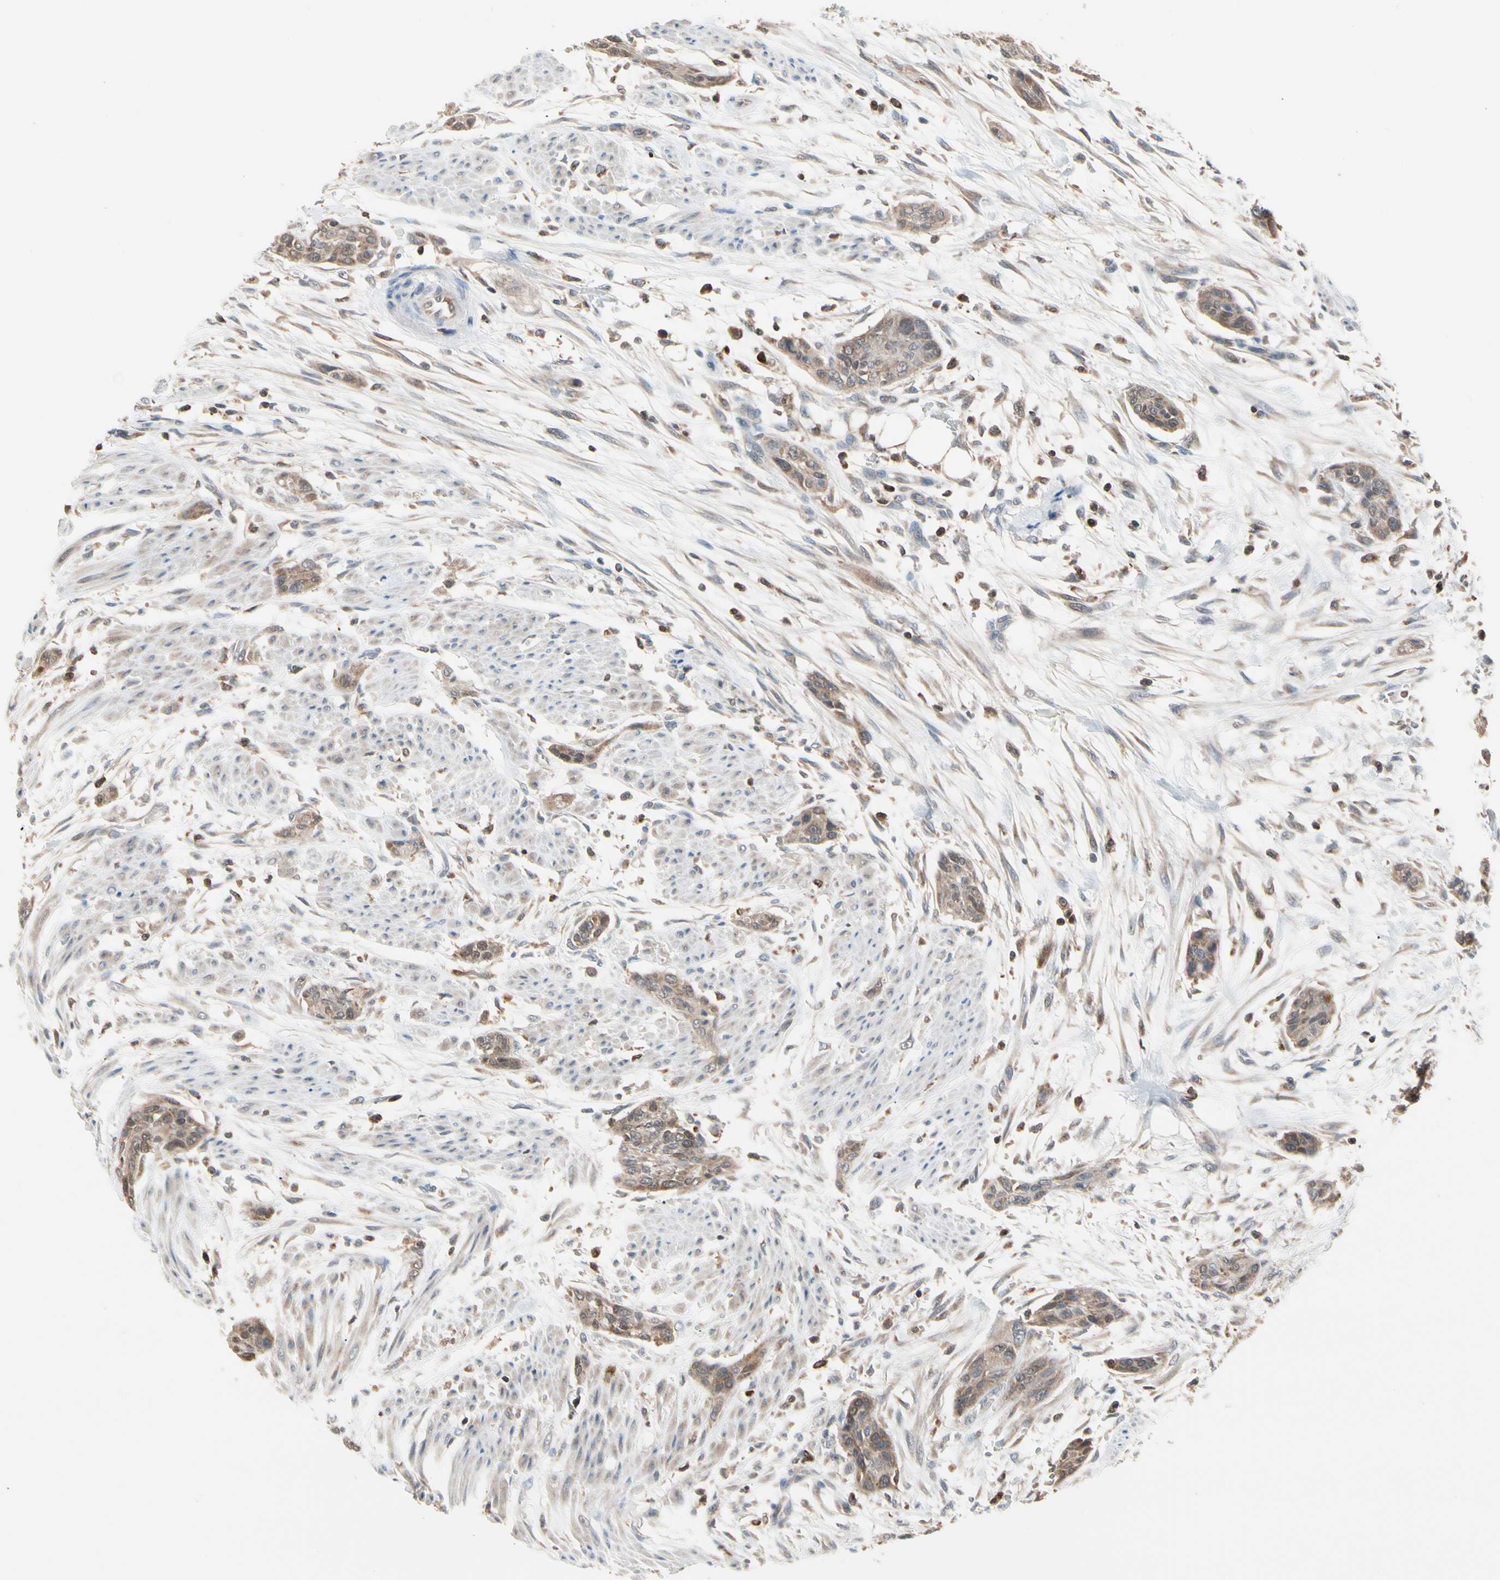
{"staining": {"intensity": "weak", "quantity": ">75%", "location": "cytoplasmic/membranous"}, "tissue": "urothelial cancer", "cell_type": "Tumor cells", "image_type": "cancer", "snomed": [{"axis": "morphology", "description": "Urothelial carcinoma, High grade"}, {"axis": "topography", "description": "Urinary bladder"}], "caption": "IHC (DAB (3,3'-diaminobenzidine)) staining of urothelial cancer displays weak cytoplasmic/membranous protein expression in approximately >75% of tumor cells.", "gene": "MTHFS", "patient": {"sex": "male", "age": 35}}